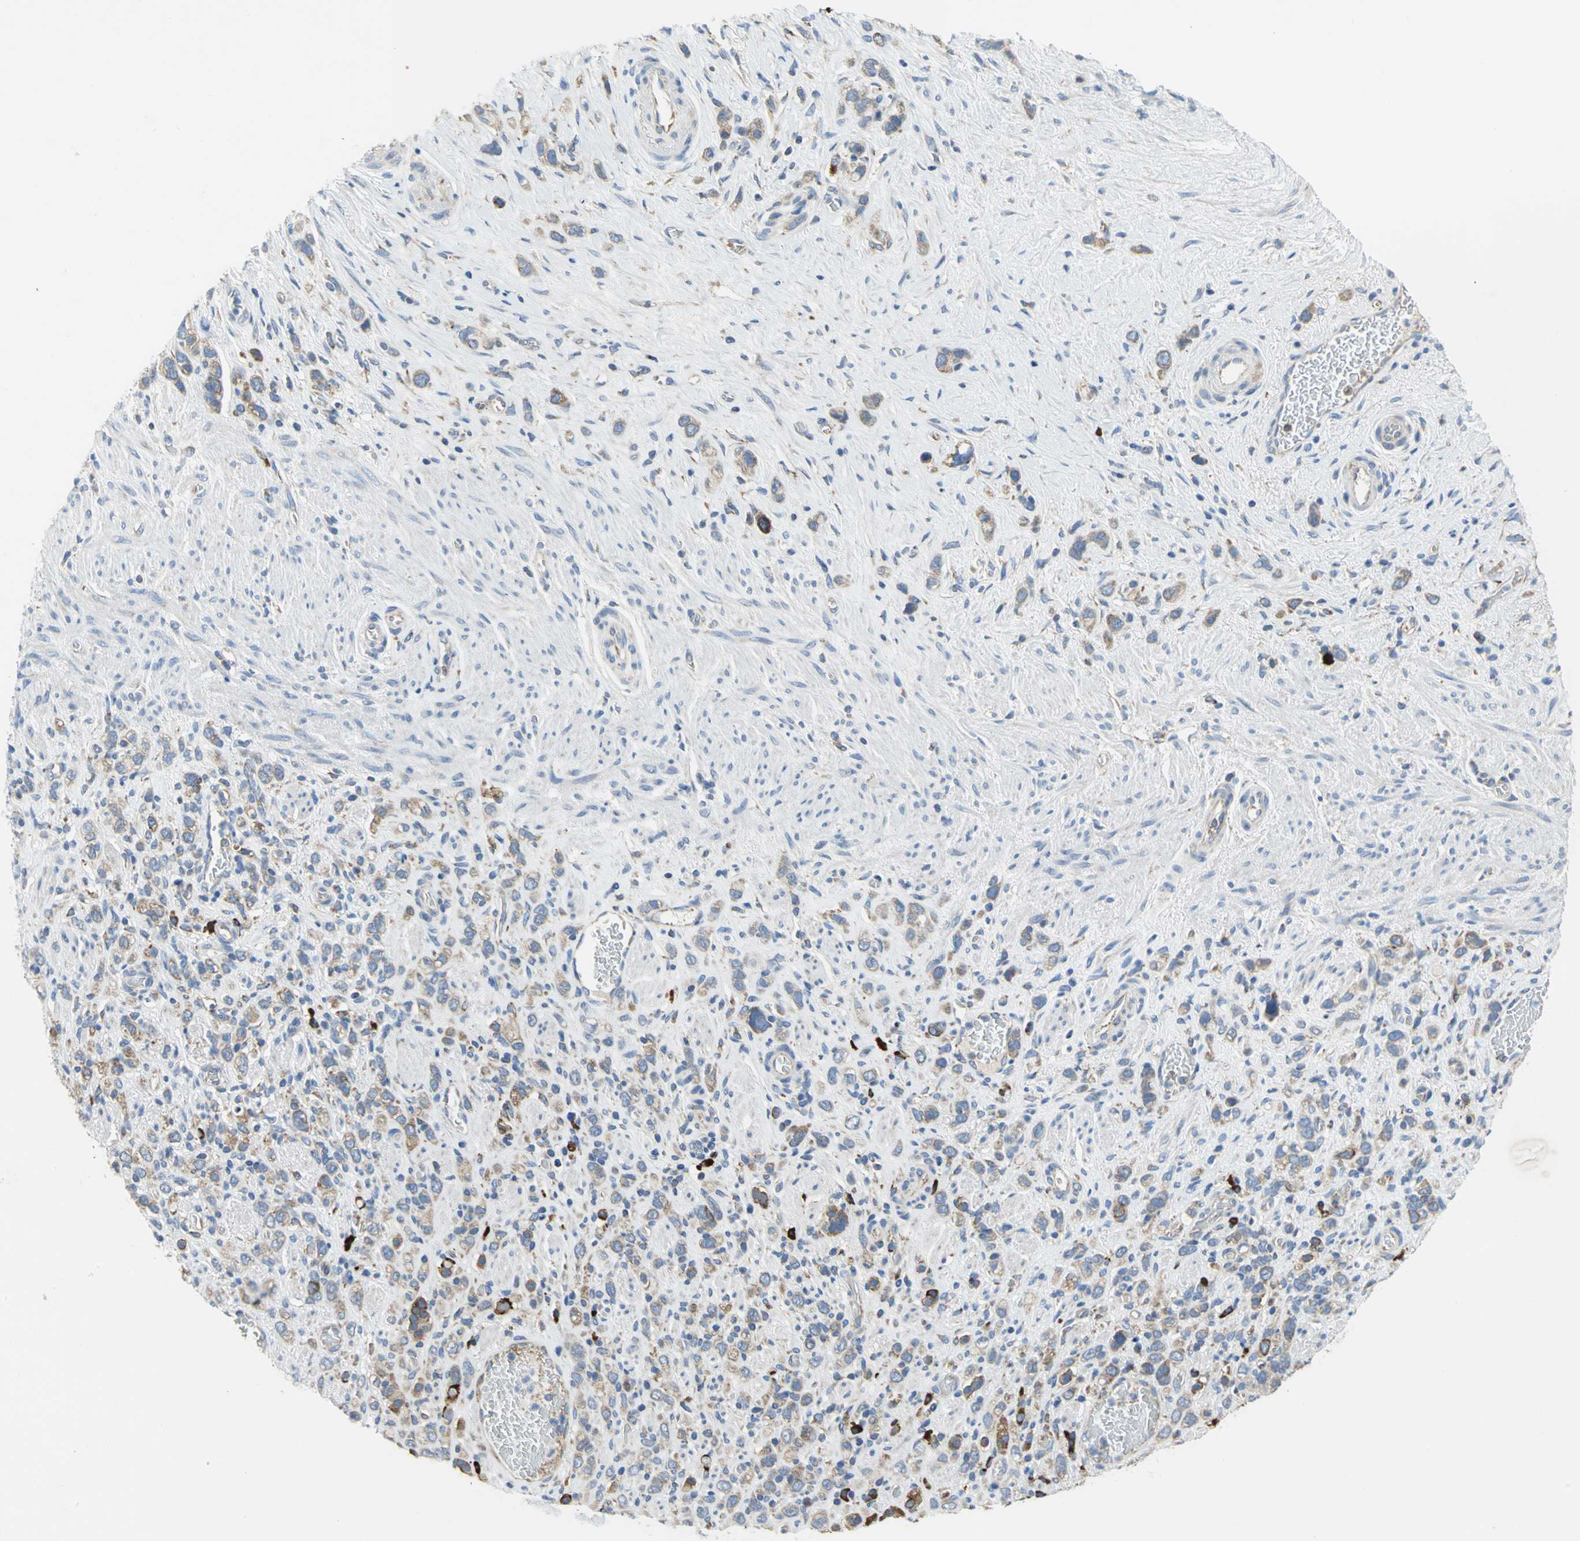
{"staining": {"intensity": "moderate", "quantity": ">75%", "location": "cytoplasmic/membranous"}, "tissue": "stomach cancer", "cell_type": "Tumor cells", "image_type": "cancer", "snomed": [{"axis": "morphology", "description": "Normal tissue, NOS"}, {"axis": "morphology", "description": "Adenocarcinoma, NOS"}, {"axis": "morphology", "description": "Adenocarcinoma, High grade"}, {"axis": "topography", "description": "Stomach, upper"}, {"axis": "topography", "description": "Stomach"}], "caption": "Stomach adenocarcinoma (high-grade) stained with DAB (3,3'-diaminobenzidine) immunohistochemistry (IHC) demonstrates medium levels of moderate cytoplasmic/membranous staining in about >75% of tumor cells. Immunohistochemistry (ihc) stains the protein of interest in brown and the nuclei are stained blue.", "gene": "TULP4", "patient": {"sex": "female", "age": 65}}